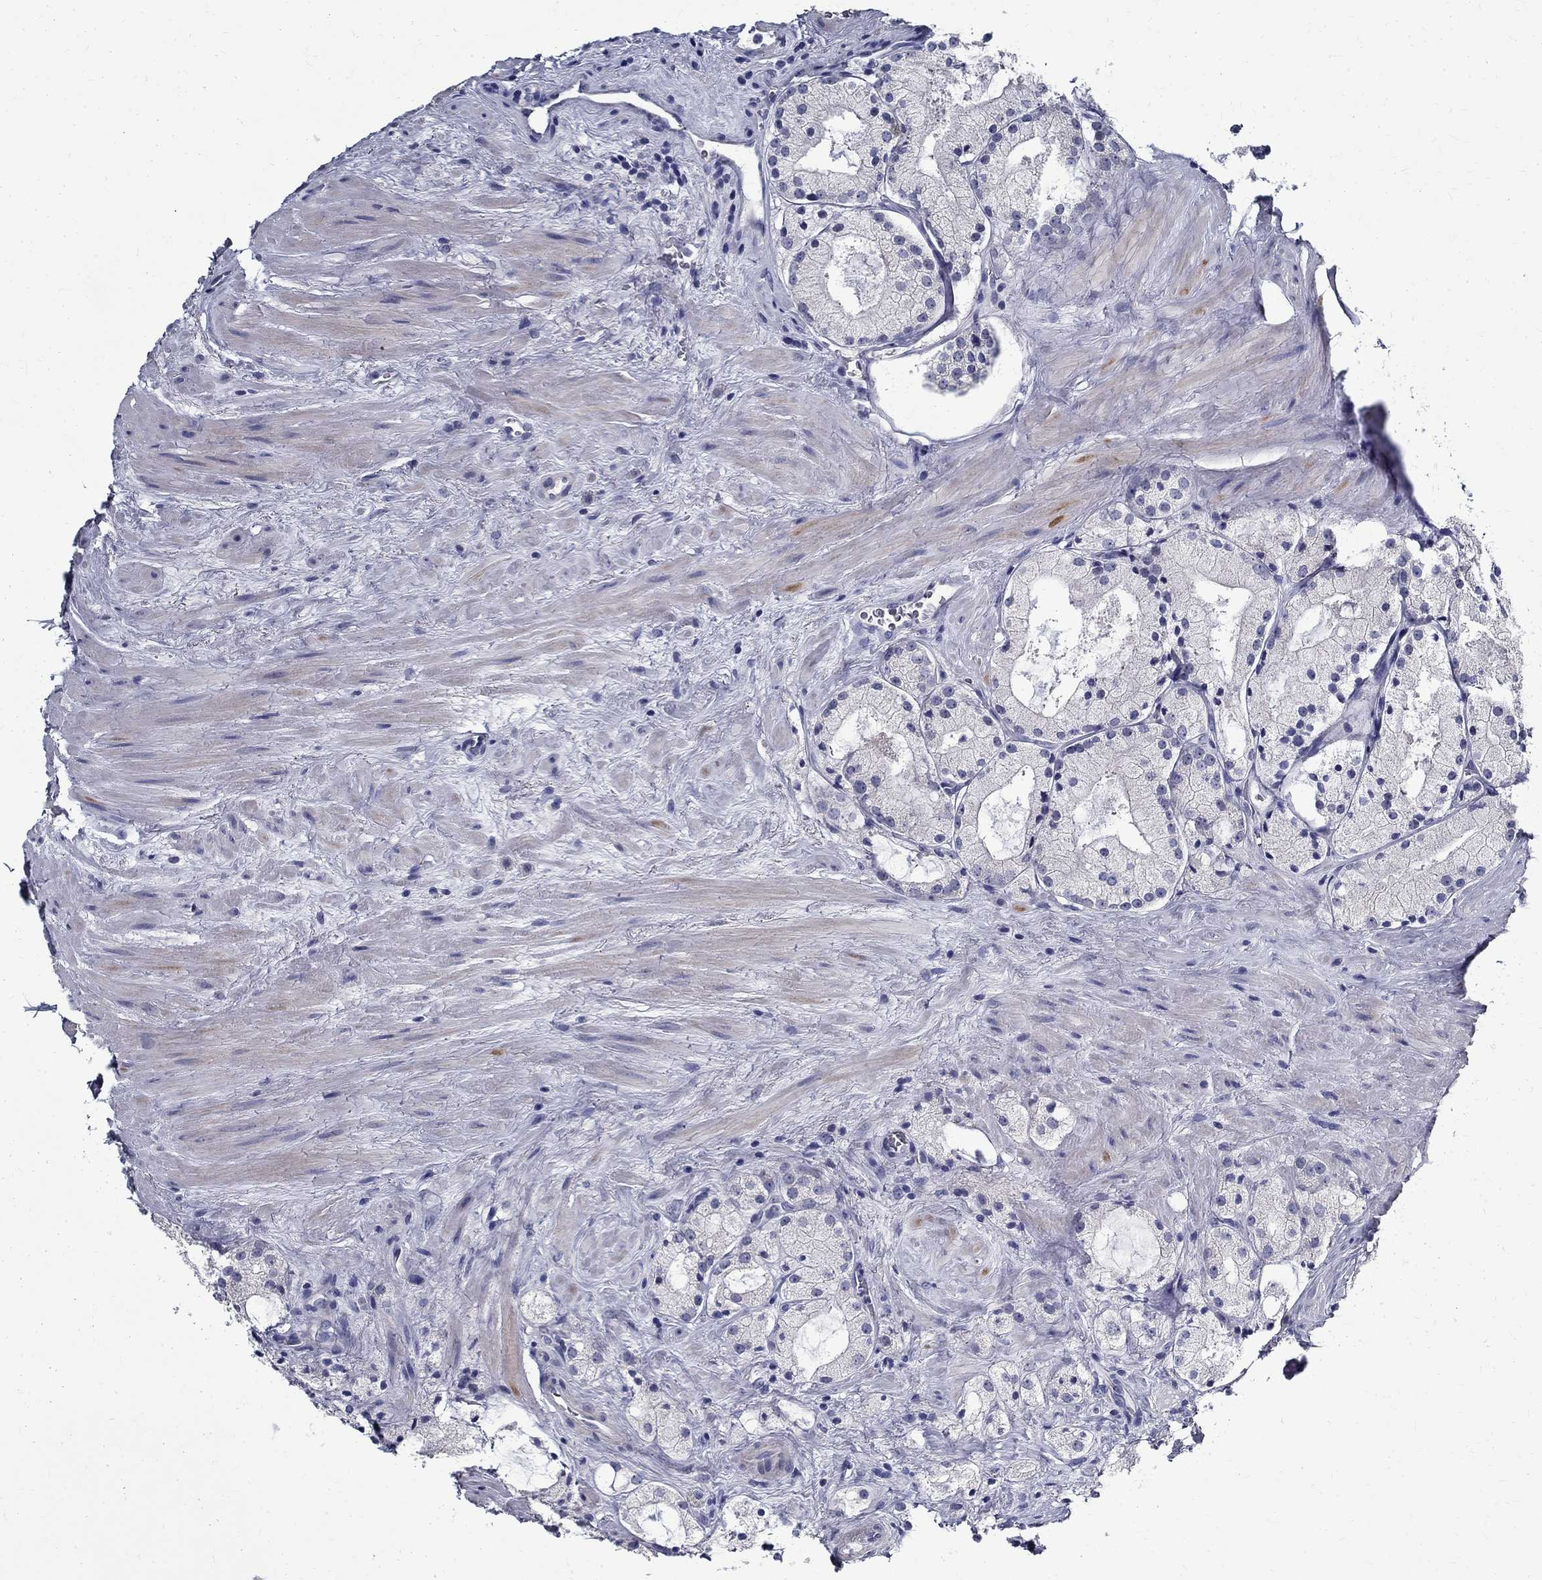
{"staining": {"intensity": "negative", "quantity": "none", "location": "none"}, "tissue": "prostate cancer", "cell_type": "Tumor cells", "image_type": "cancer", "snomed": [{"axis": "morphology", "description": "Adenocarcinoma, NOS"}, {"axis": "morphology", "description": "Adenocarcinoma, High grade"}, {"axis": "topography", "description": "Prostate"}], "caption": "This is an immunohistochemistry (IHC) image of high-grade adenocarcinoma (prostate). There is no positivity in tumor cells.", "gene": "TGM4", "patient": {"sex": "male", "age": 64}}